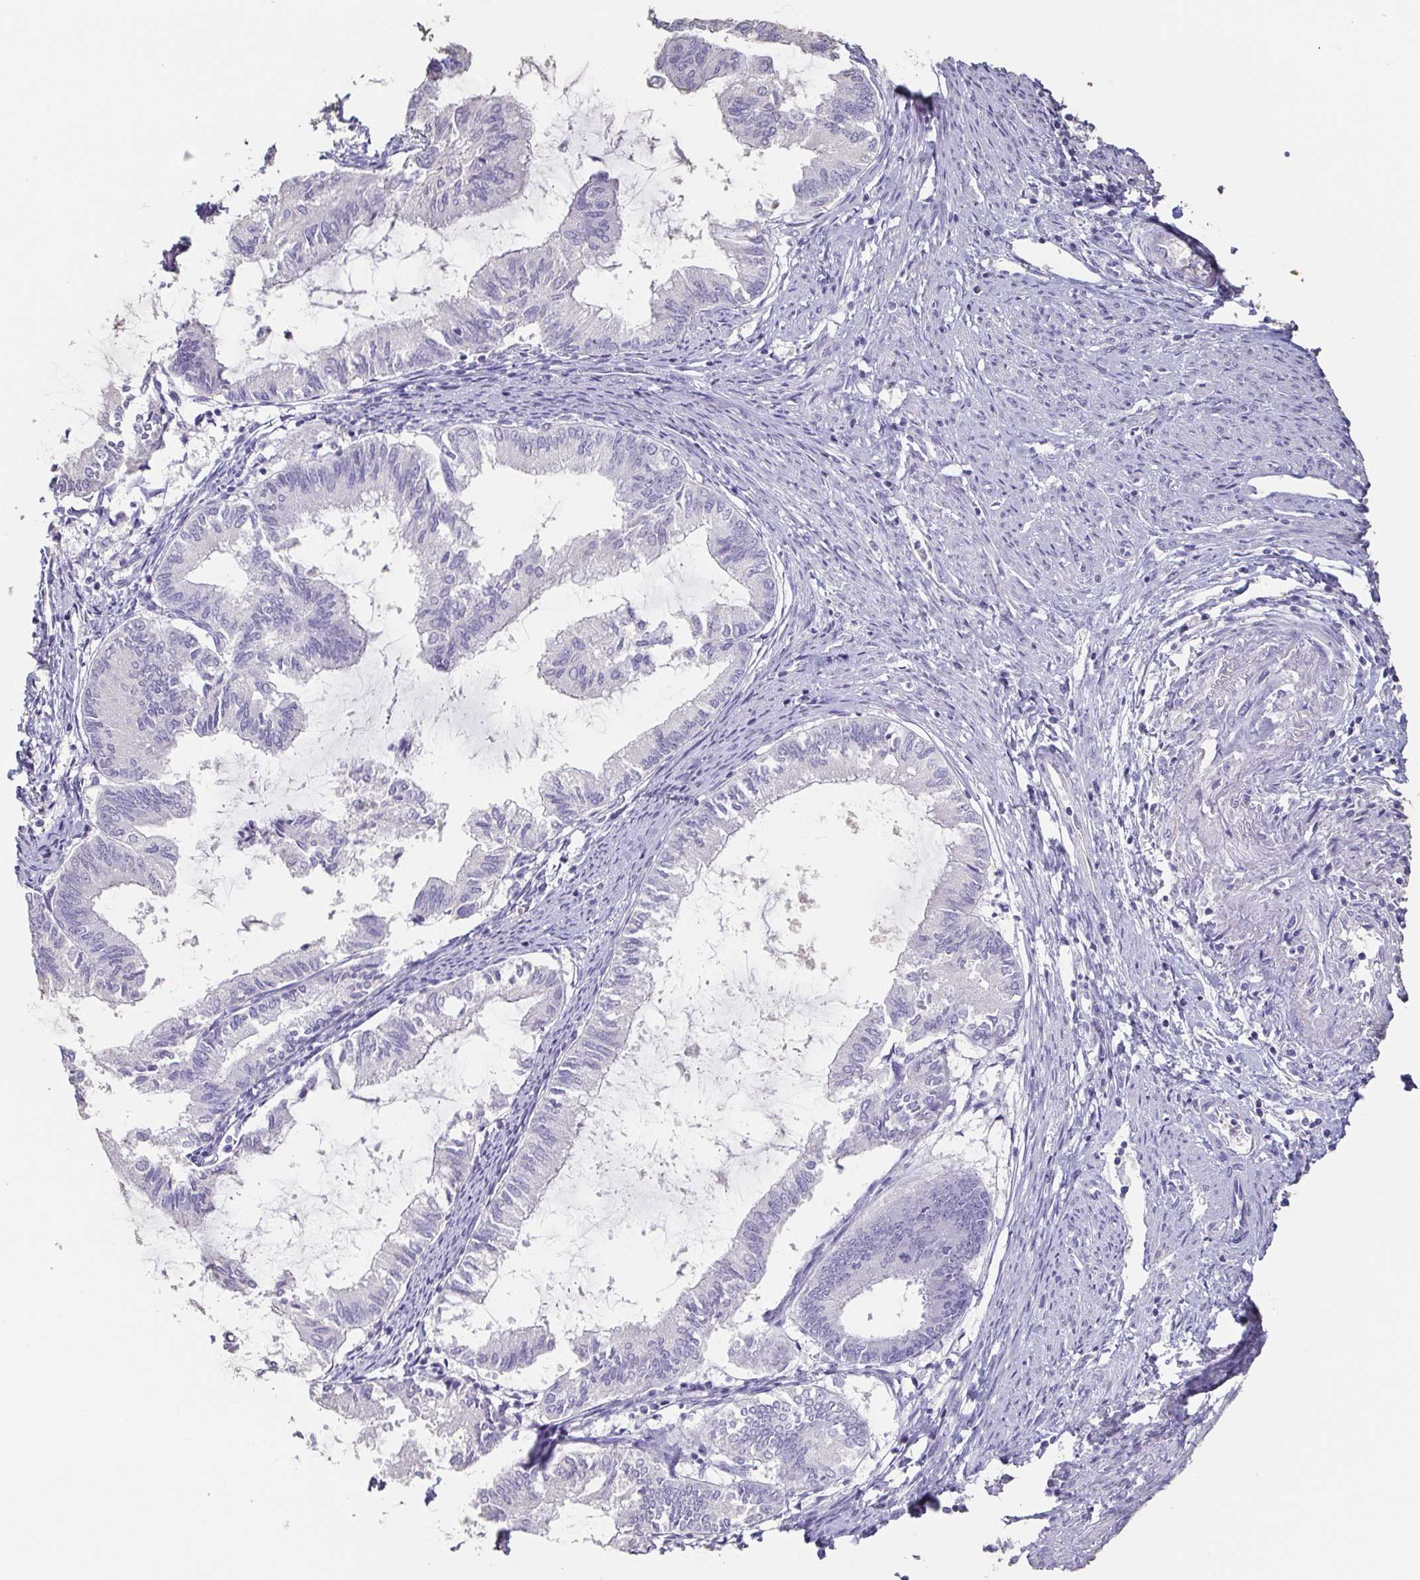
{"staining": {"intensity": "negative", "quantity": "none", "location": "none"}, "tissue": "endometrial cancer", "cell_type": "Tumor cells", "image_type": "cancer", "snomed": [{"axis": "morphology", "description": "Adenocarcinoma, NOS"}, {"axis": "topography", "description": "Endometrium"}], "caption": "DAB (3,3'-diaminobenzidine) immunohistochemical staining of human endometrial cancer reveals no significant staining in tumor cells.", "gene": "BPIFA2", "patient": {"sex": "female", "age": 86}}